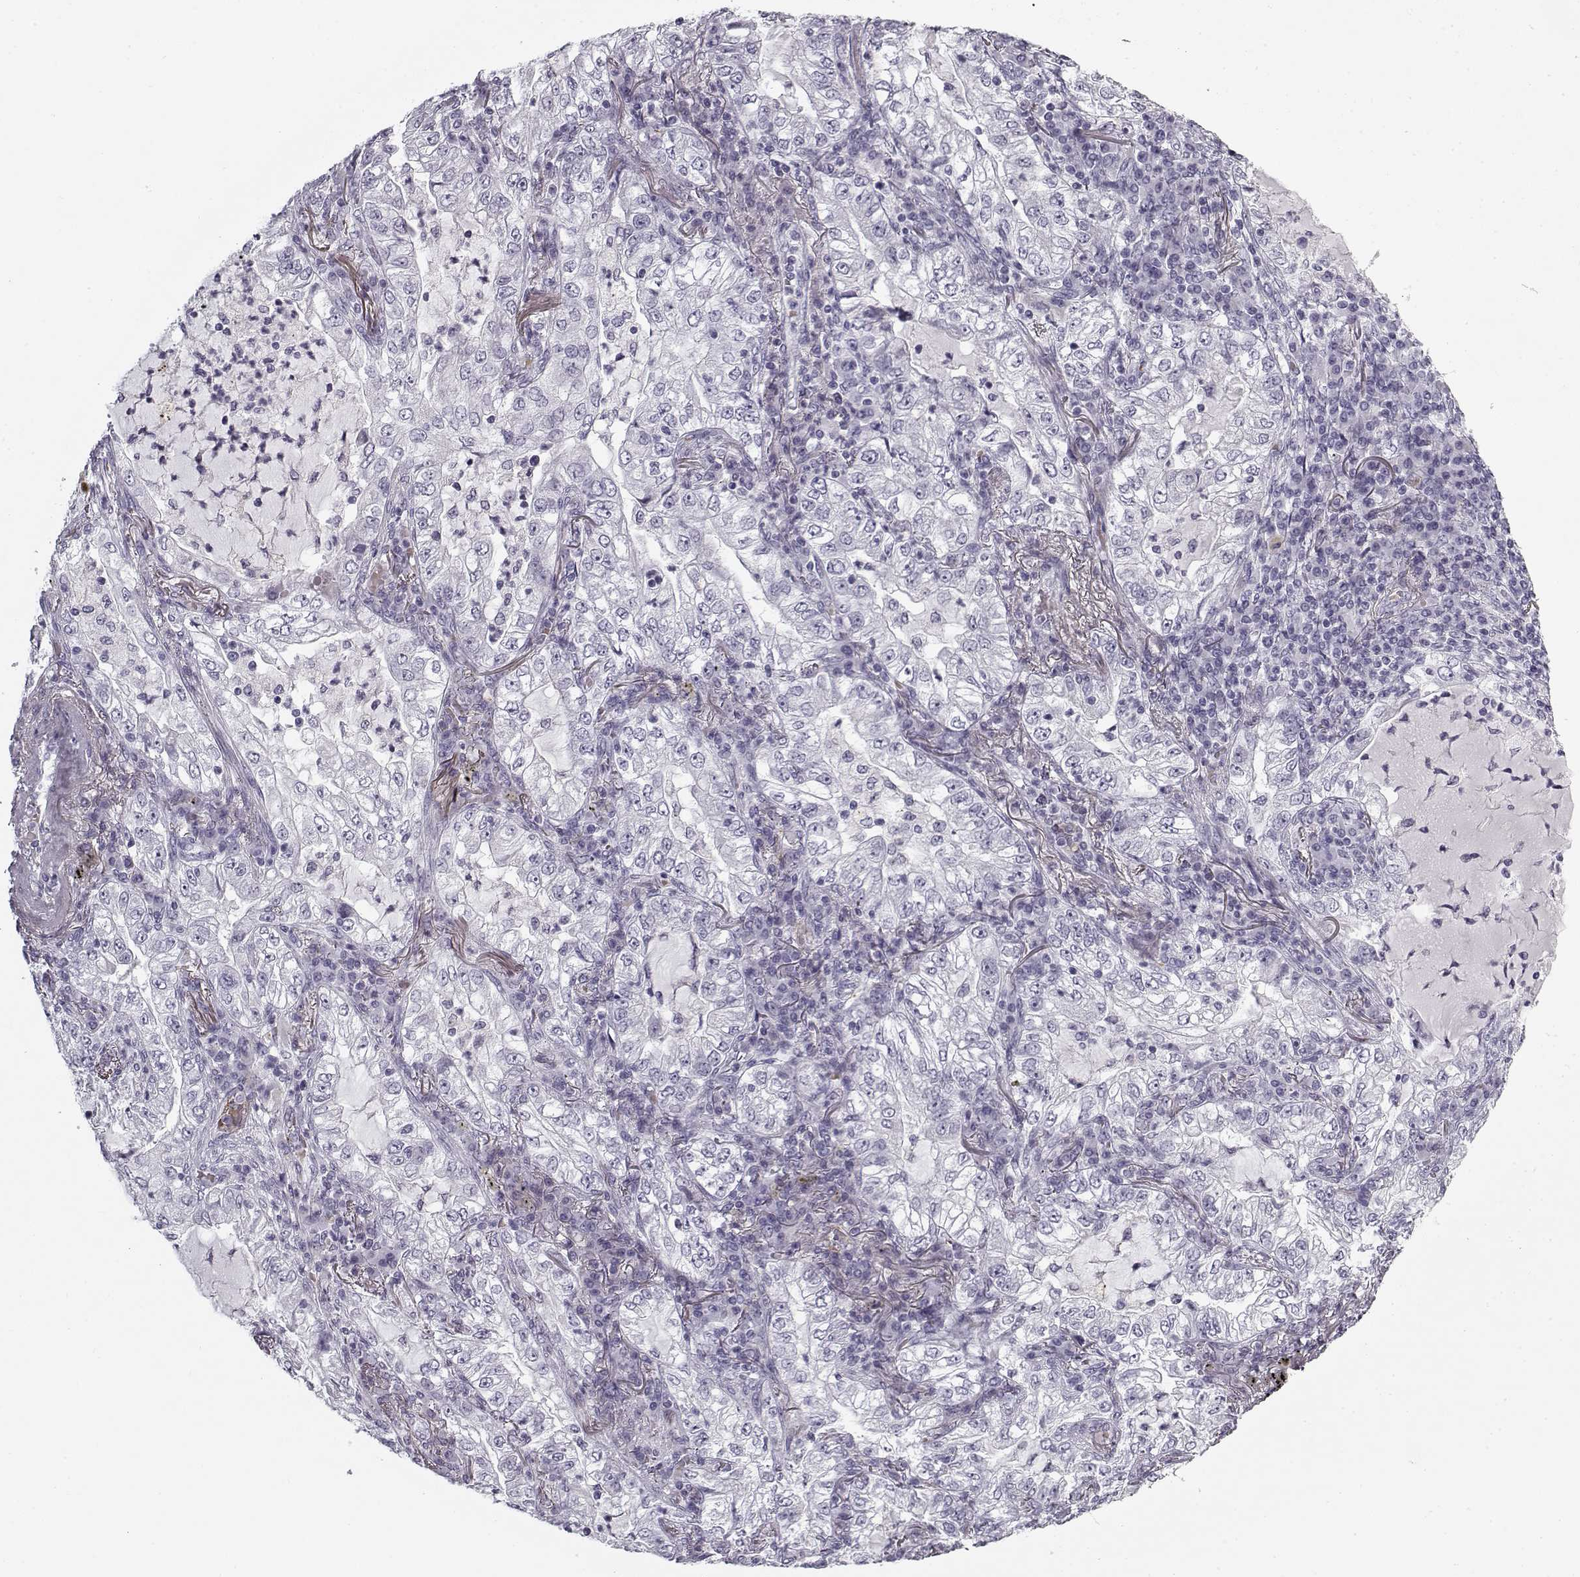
{"staining": {"intensity": "negative", "quantity": "none", "location": "none"}, "tissue": "lung cancer", "cell_type": "Tumor cells", "image_type": "cancer", "snomed": [{"axis": "morphology", "description": "Adenocarcinoma, NOS"}, {"axis": "topography", "description": "Lung"}], "caption": "Immunohistochemistry (IHC) photomicrograph of human adenocarcinoma (lung) stained for a protein (brown), which reveals no positivity in tumor cells. (DAB (3,3'-diaminobenzidine) IHC visualized using brightfield microscopy, high magnification).", "gene": "SNCA", "patient": {"sex": "female", "age": 73}}